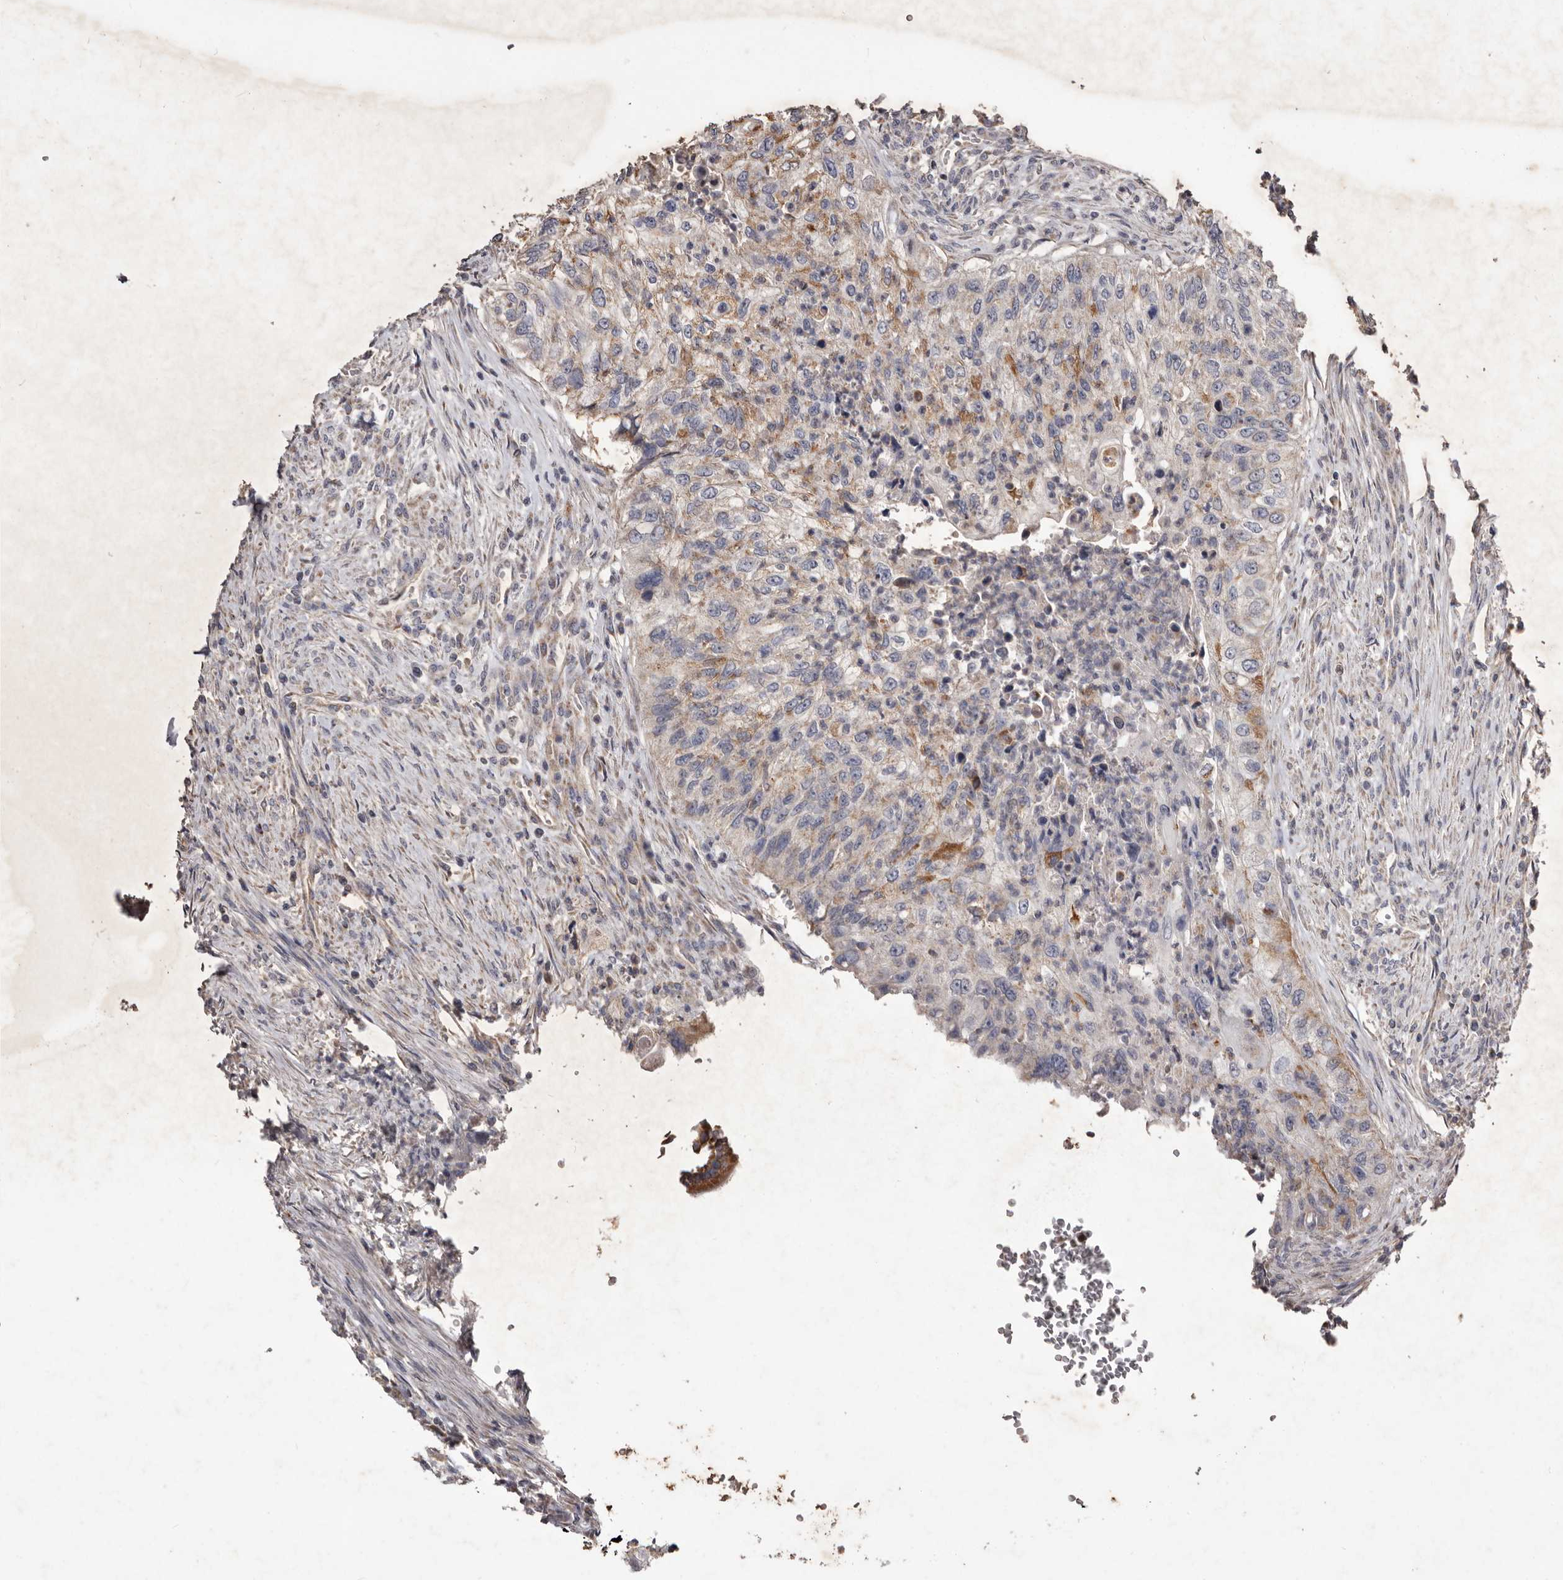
{"staining": {"intensity": "moderate", "quantity": "<25%", "location": "cytoplasmic/membranous"}, "tissue": "urothelial cancer", "cell_type": "Tumor cells", "image_type": "cancer", "snomed": [{"axis": "morphology", "description": "Urothelial carcinoma, High grade"}, {"axis": "topography", "description": "Urinary bladder"}], "caption": "IHC micrograph of urothelial cancer stained for a protein (brown), which displays low levels of moderate cytoplasmic/membranous staining in about <25% of tumor cells.", "gene": "CXCL14", "patient": {"sex": "female", "age": 60}}